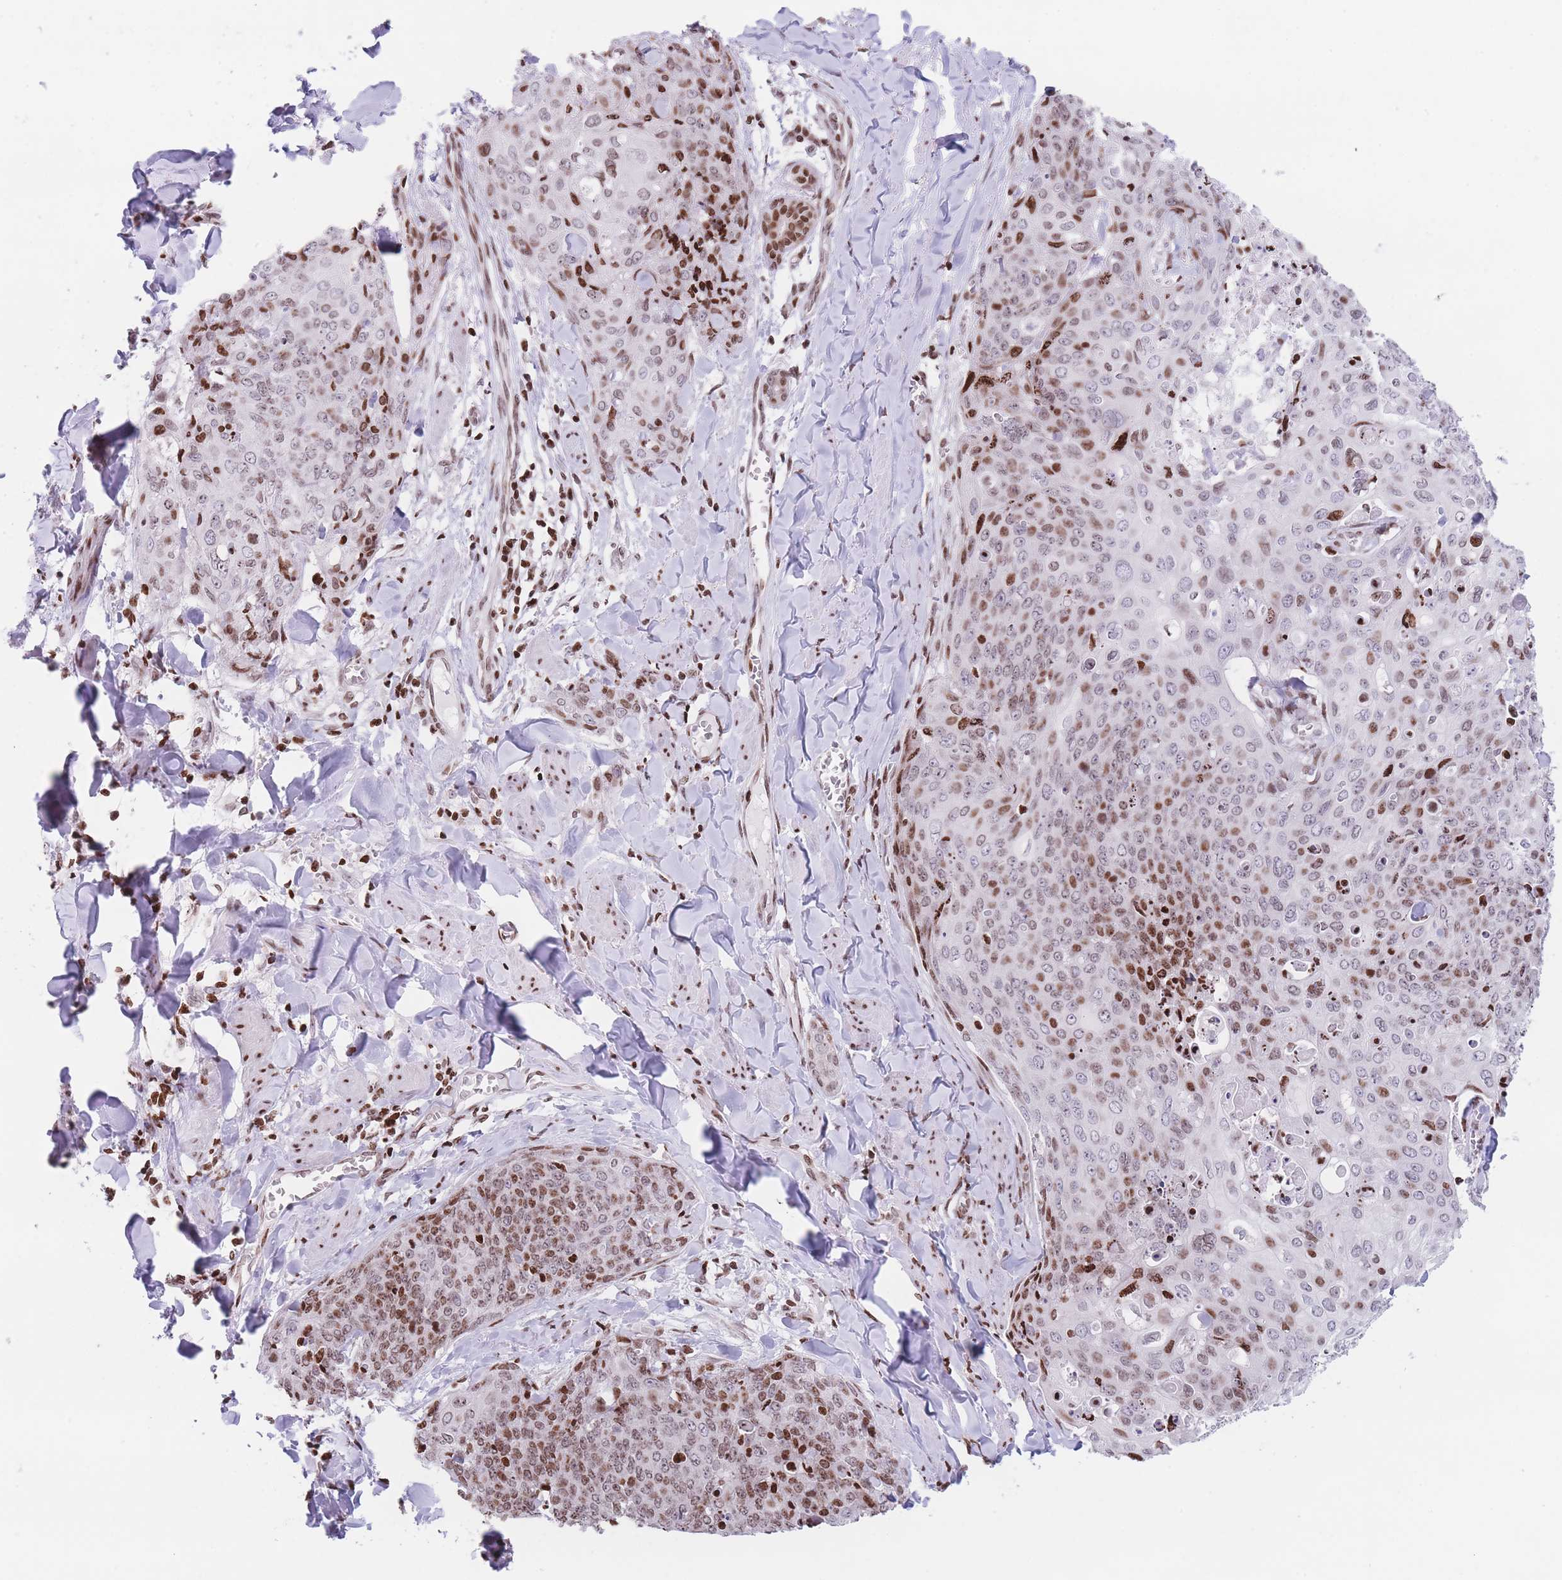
{"staining": {"intensity": "moderate", "quantity": ">75%", "location": "nuclear"}, "tissue": "skin cancer", "cell_type": "Tumor cells", "image_type": "cancer", "snomed": [{"axis": "morphology", "description": "Squamous cell carcinoma, NOS"}, {"axis": "topography", "description": "Skin"}, {"axis": "topography", "description": "Vulva"}], "caption": "Immunohistochemical staining of skin cancer exhibits medium levels of moderate nuclear staining in about >75% of tumor cells.", "gene": "AK9", "patient": {"sex": "female", "age": 85}}